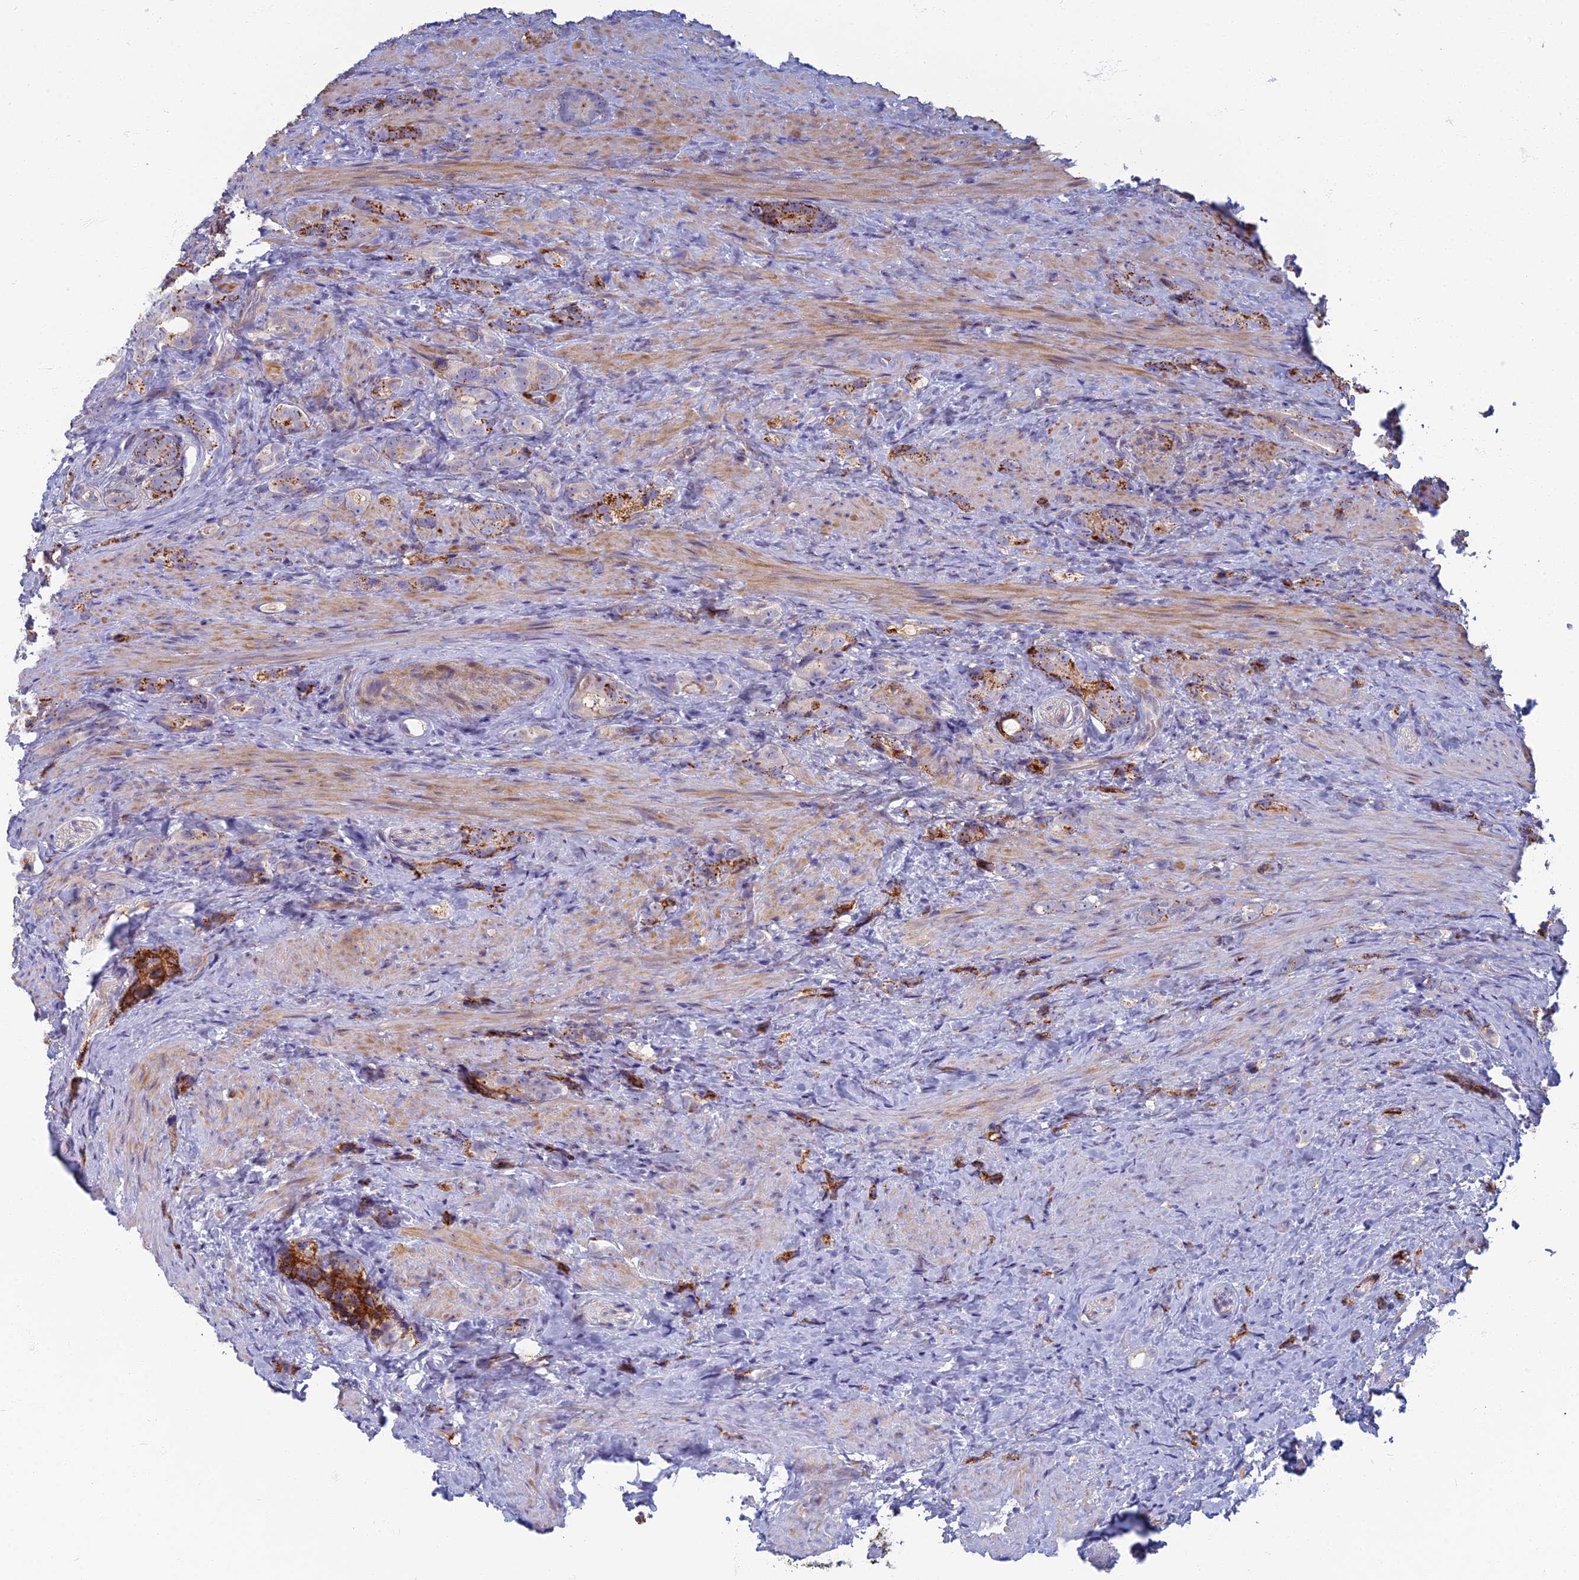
{"staining": {"intensity": "moderate", "quantity": "<25%", "location": "cytoplasmic/membranous"}, "tissue": "prostate cancer", "cell_type": "Tumor cells", "image_type": "cancer", "snomed": [{"axis": "morphology", "description": "Adenocarcinoma, High grade"}, {"axis": "topography", "description": "Prostate"}], "caption": "Tumor cells show moderate cytoplasmic/membranous staining in about <25% of cells in prostate cancer (high-grade adenocarcinoma).", "gene": "CHMP4B", "patient": {"sex": "male", "age": 63}}